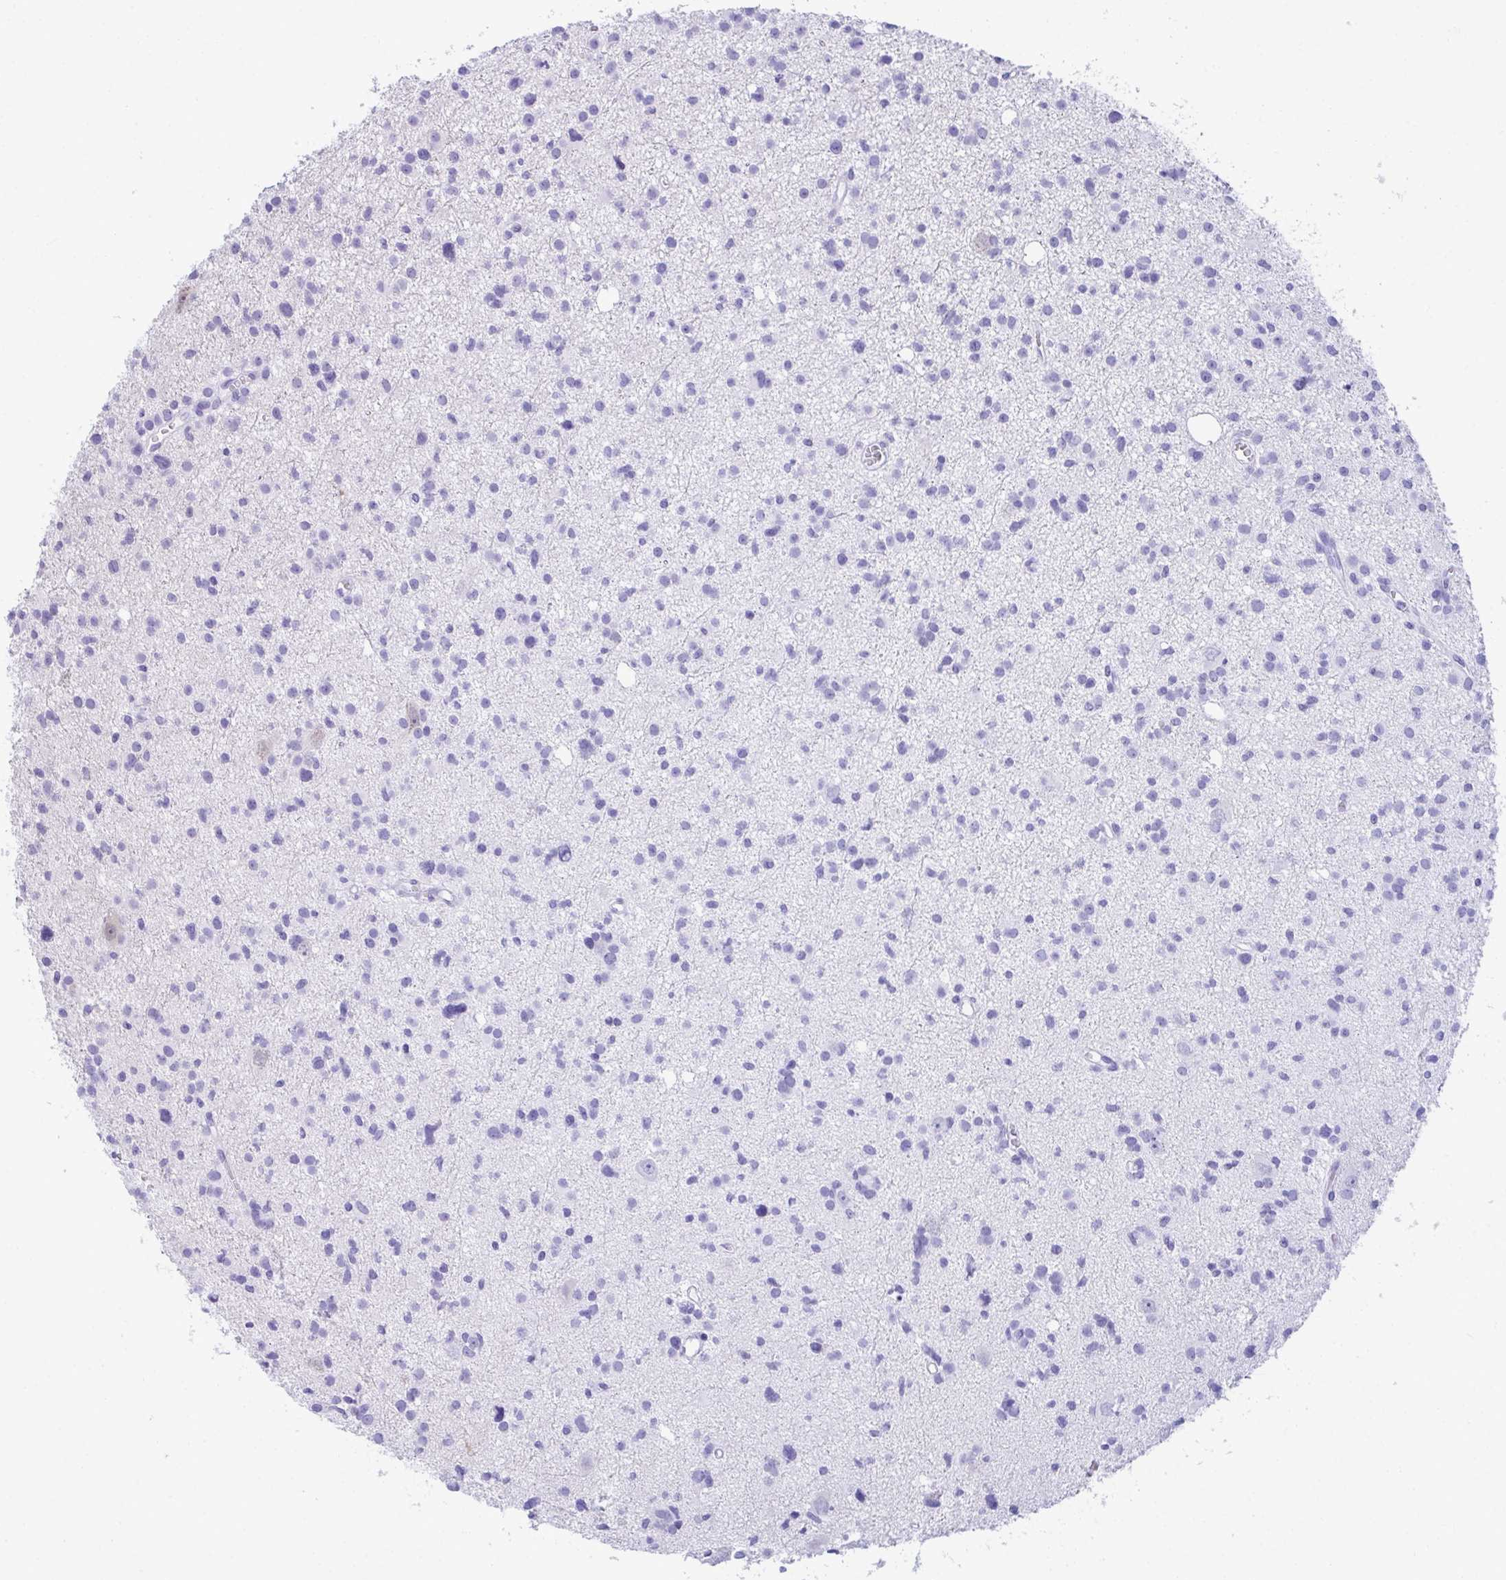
{"staining": {"intensity": "negative", "quantity": "none", "location": "none"}, "tissue": "glioma", "cell_type": "Tumor cells", "image_type": "cancer", "snomed": [{"axis": "morphology", "description": "Glioma, malignant, High grade"}, {"axis": "topography", "description": "Brain"}], "caption": "Immunohistochemistry image of glioma stained for a protein (brown), which reveals no positivity in tumor cells.", "gene": "PGM2L1", "patient": {"sex": "male", "age": 23}}